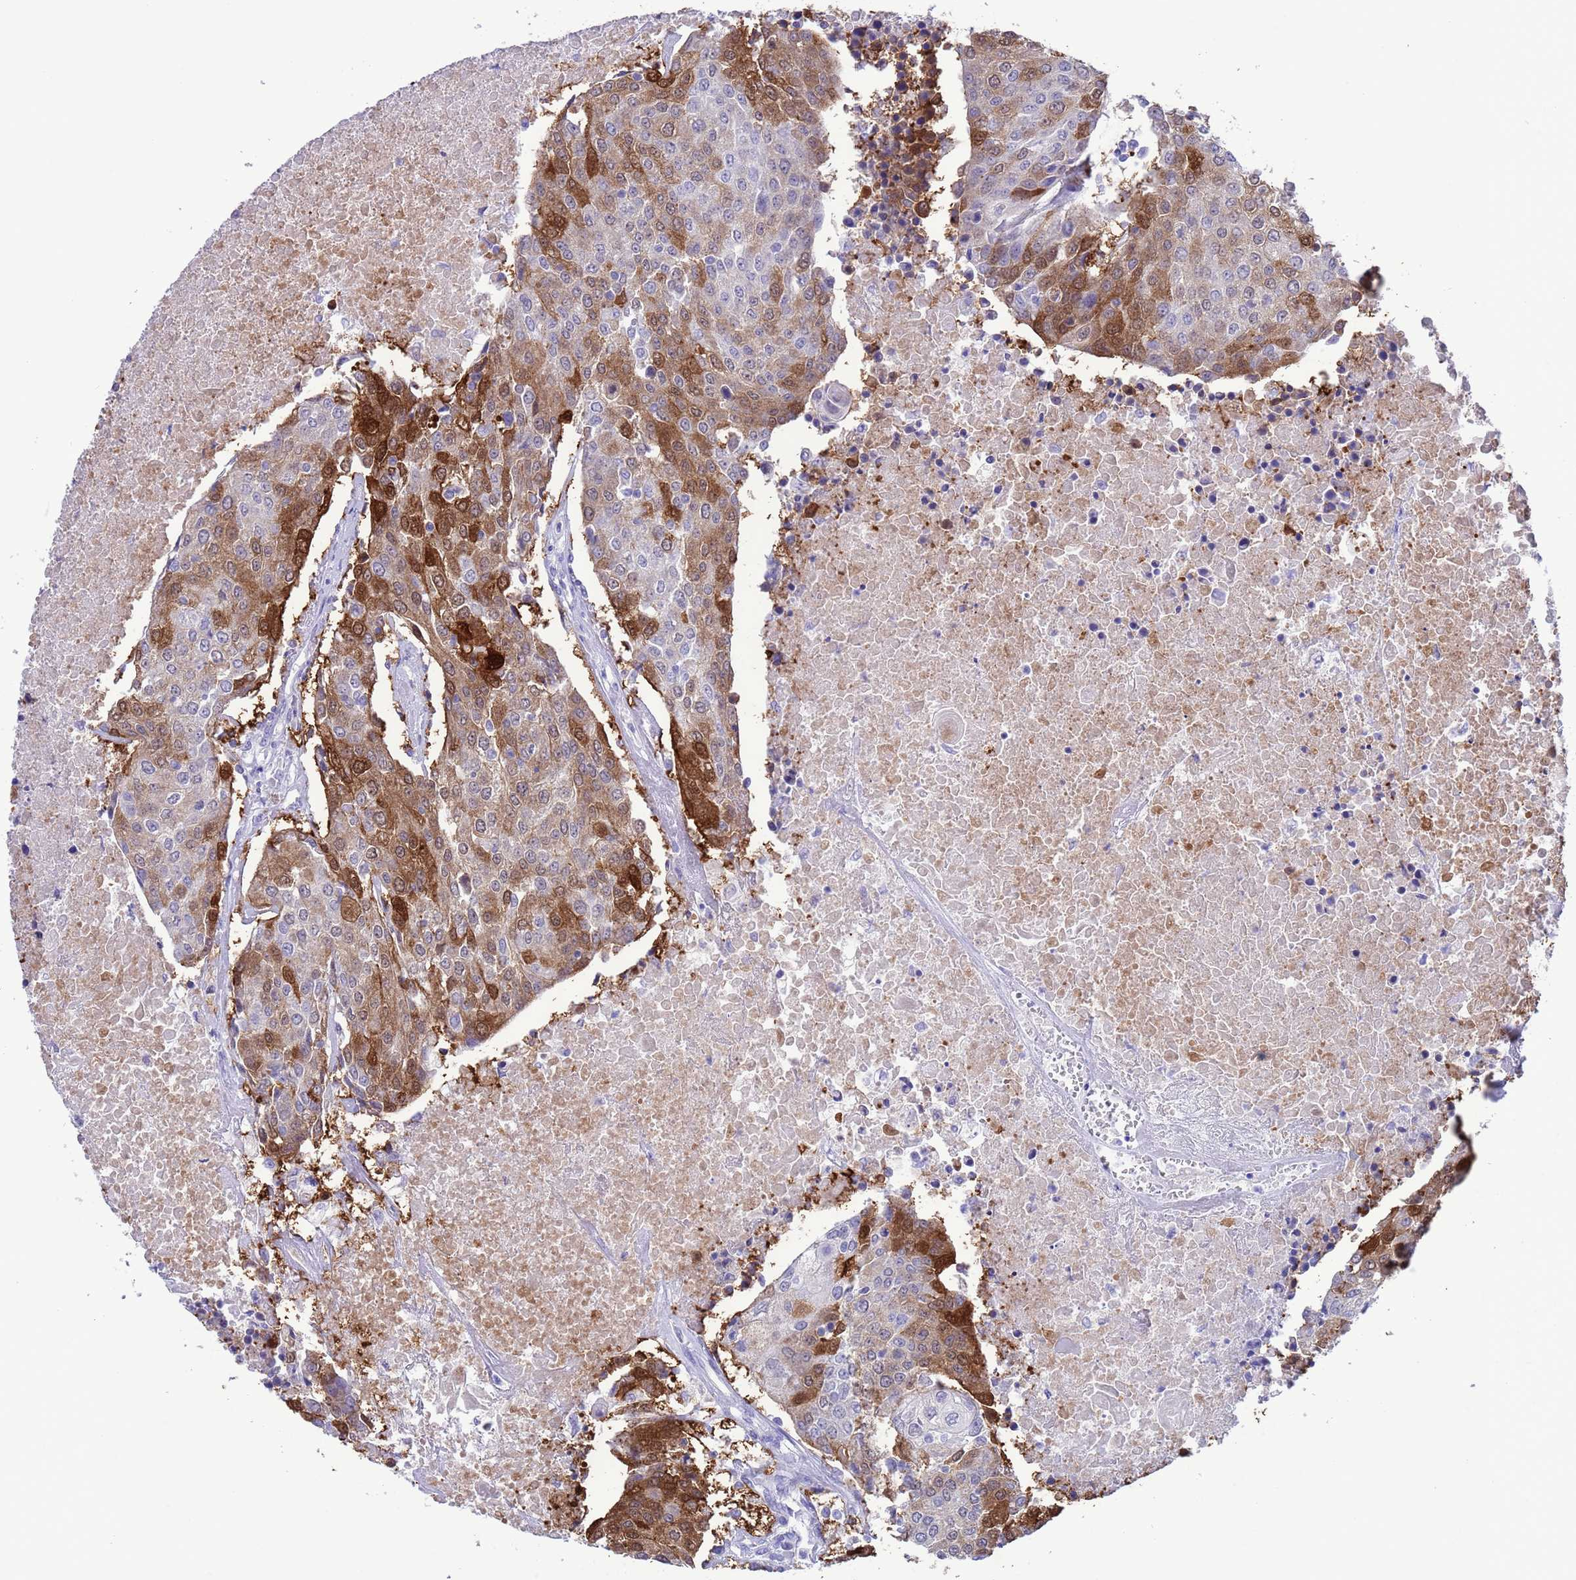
{"staining": {"intensity": "moderate", "quantity": "25%-75%", "location": "cytoplasmic/membranous,nuclear"}, "tissue": "urothelial cancer", "cell_type": "Tumor cells", "image_type": "cancer", "snomed": [{"axis": "morphology", "description": "Urothelial carcinoma, High grade"}, {"axis": "topography", "description": "Urinary bladder"}], "caption": "Protein expression analysis of human urothelial cancer reveals moderate cytoplasmic/membranous and nuclear positivity in approximately 25%-75% of tumor cells.", "gene": "GSTM1", "patient": {"sex": "female", "age": 85}}